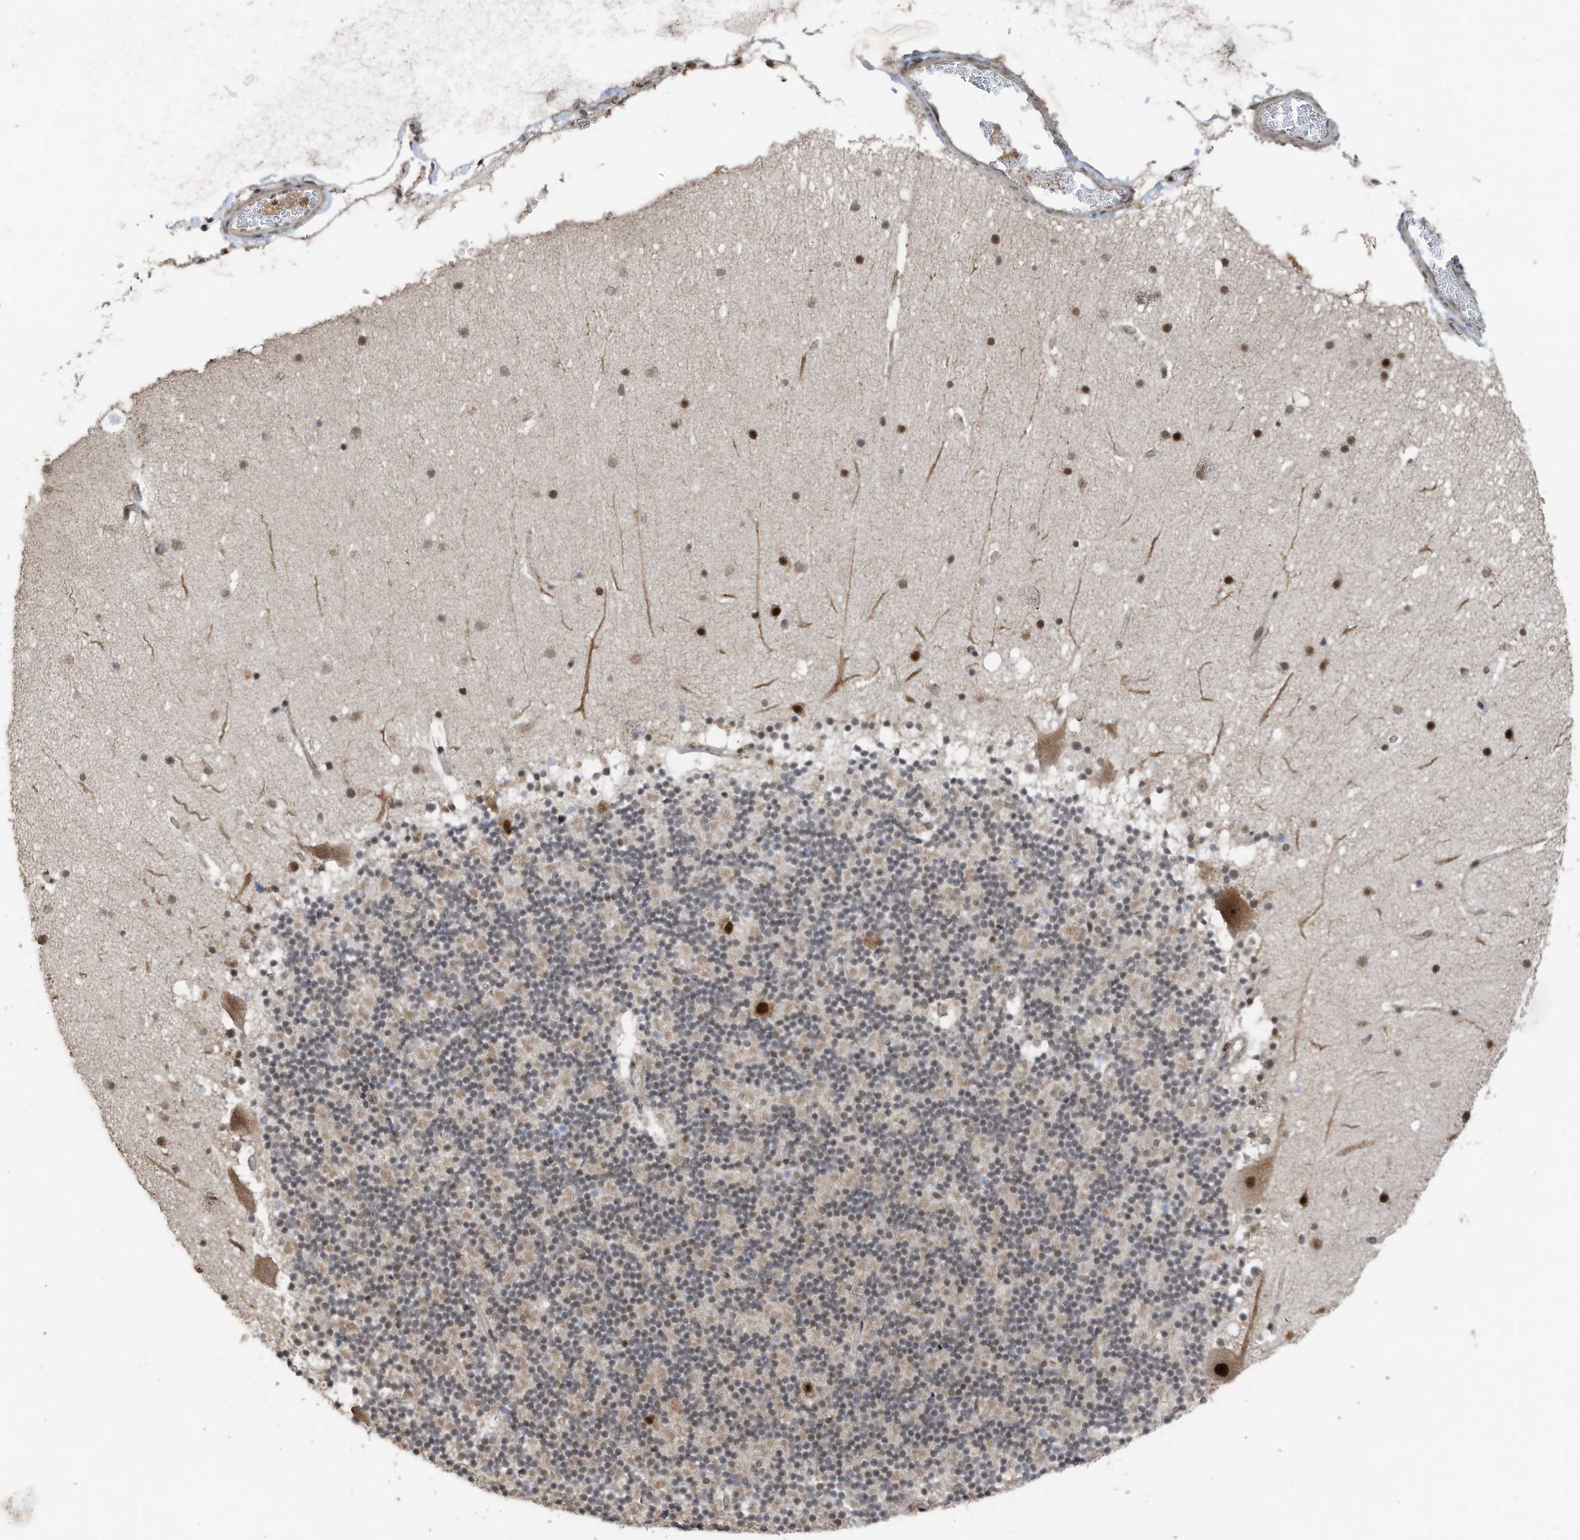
{"staining": {"intensity": "weak", "quantity": "25%-75%", "location": "cytoplasmic/membranous,nuclear"}, "tissue": "cerebellum", "cell_type": "Cells in granular layer", "image_type": "normal", "snomed": [{"axis": "morphology", "description": "Normal tissue, NOS"}, {"axis": "topography", "description": "Cerebellum"}], "caption": "Weak cytoplasmic/membranous,nuclear expression for a protein is present in about 25%-75% of cells in granular layer of unremarkable cerebellum using immunohistochemistry.", "gene": "ERLEC1", "patient": {"sex": "male", "age": 57}}